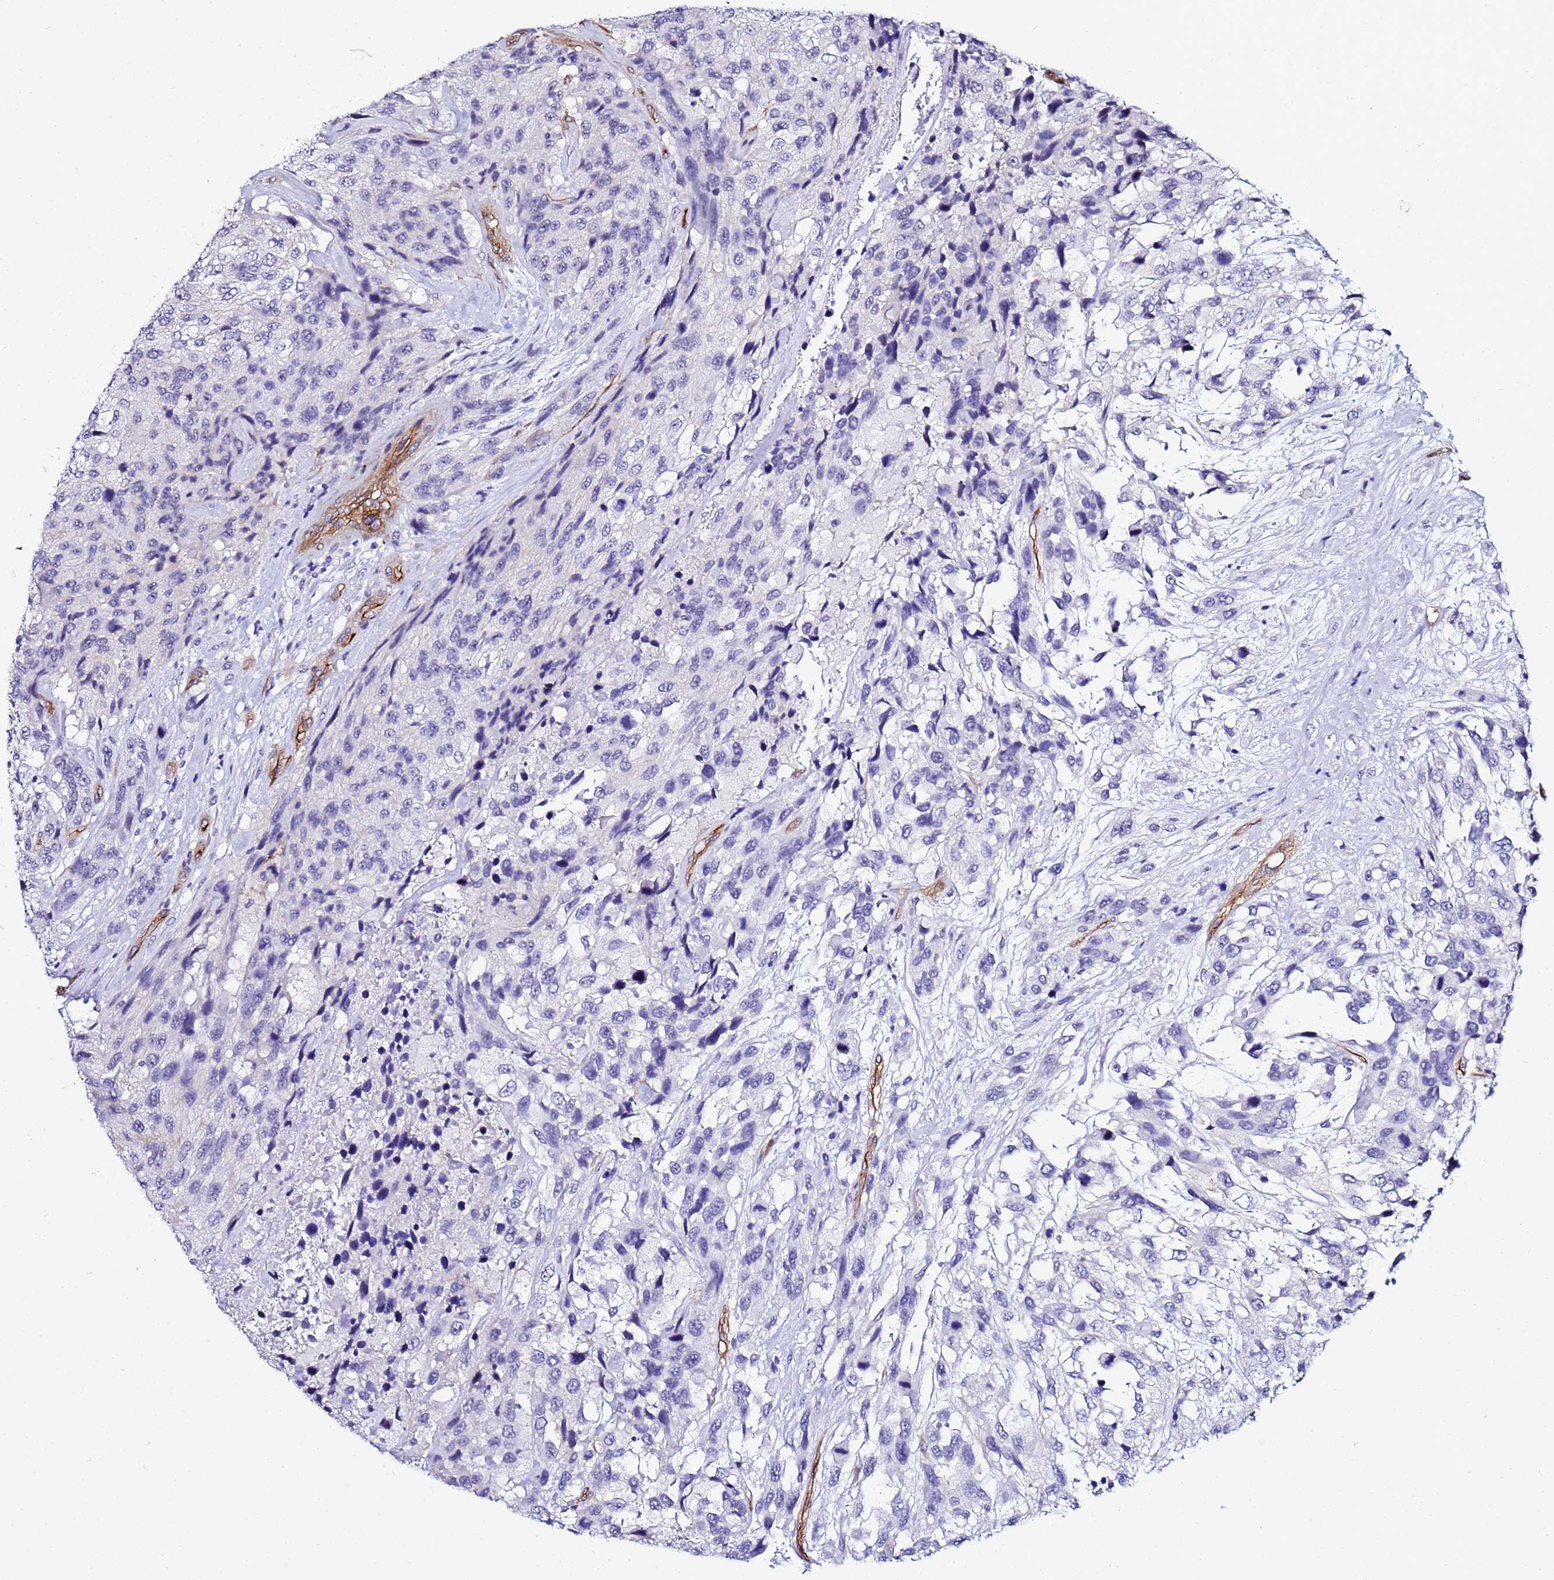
{"staining": {"intensity": "negative", "quantity": "none", "location": "none"}, "tissue": "urothelial cancer", "cell_type": "Tumor cells", "image_type": "cancer", "snomed": [{"axis": "morphology", "description": "Urothelial carcinoma, High grade"}, {"axis": "topography", "description": "Urinary bladder"}], "caption": "Immunohistochemistry histopathology image of human urothelial cancer stained for a protein (brown), which shows no expression in tumor cells.", "gene": "DEFB104A", "patient": {"sex": "female", "age": 70}}